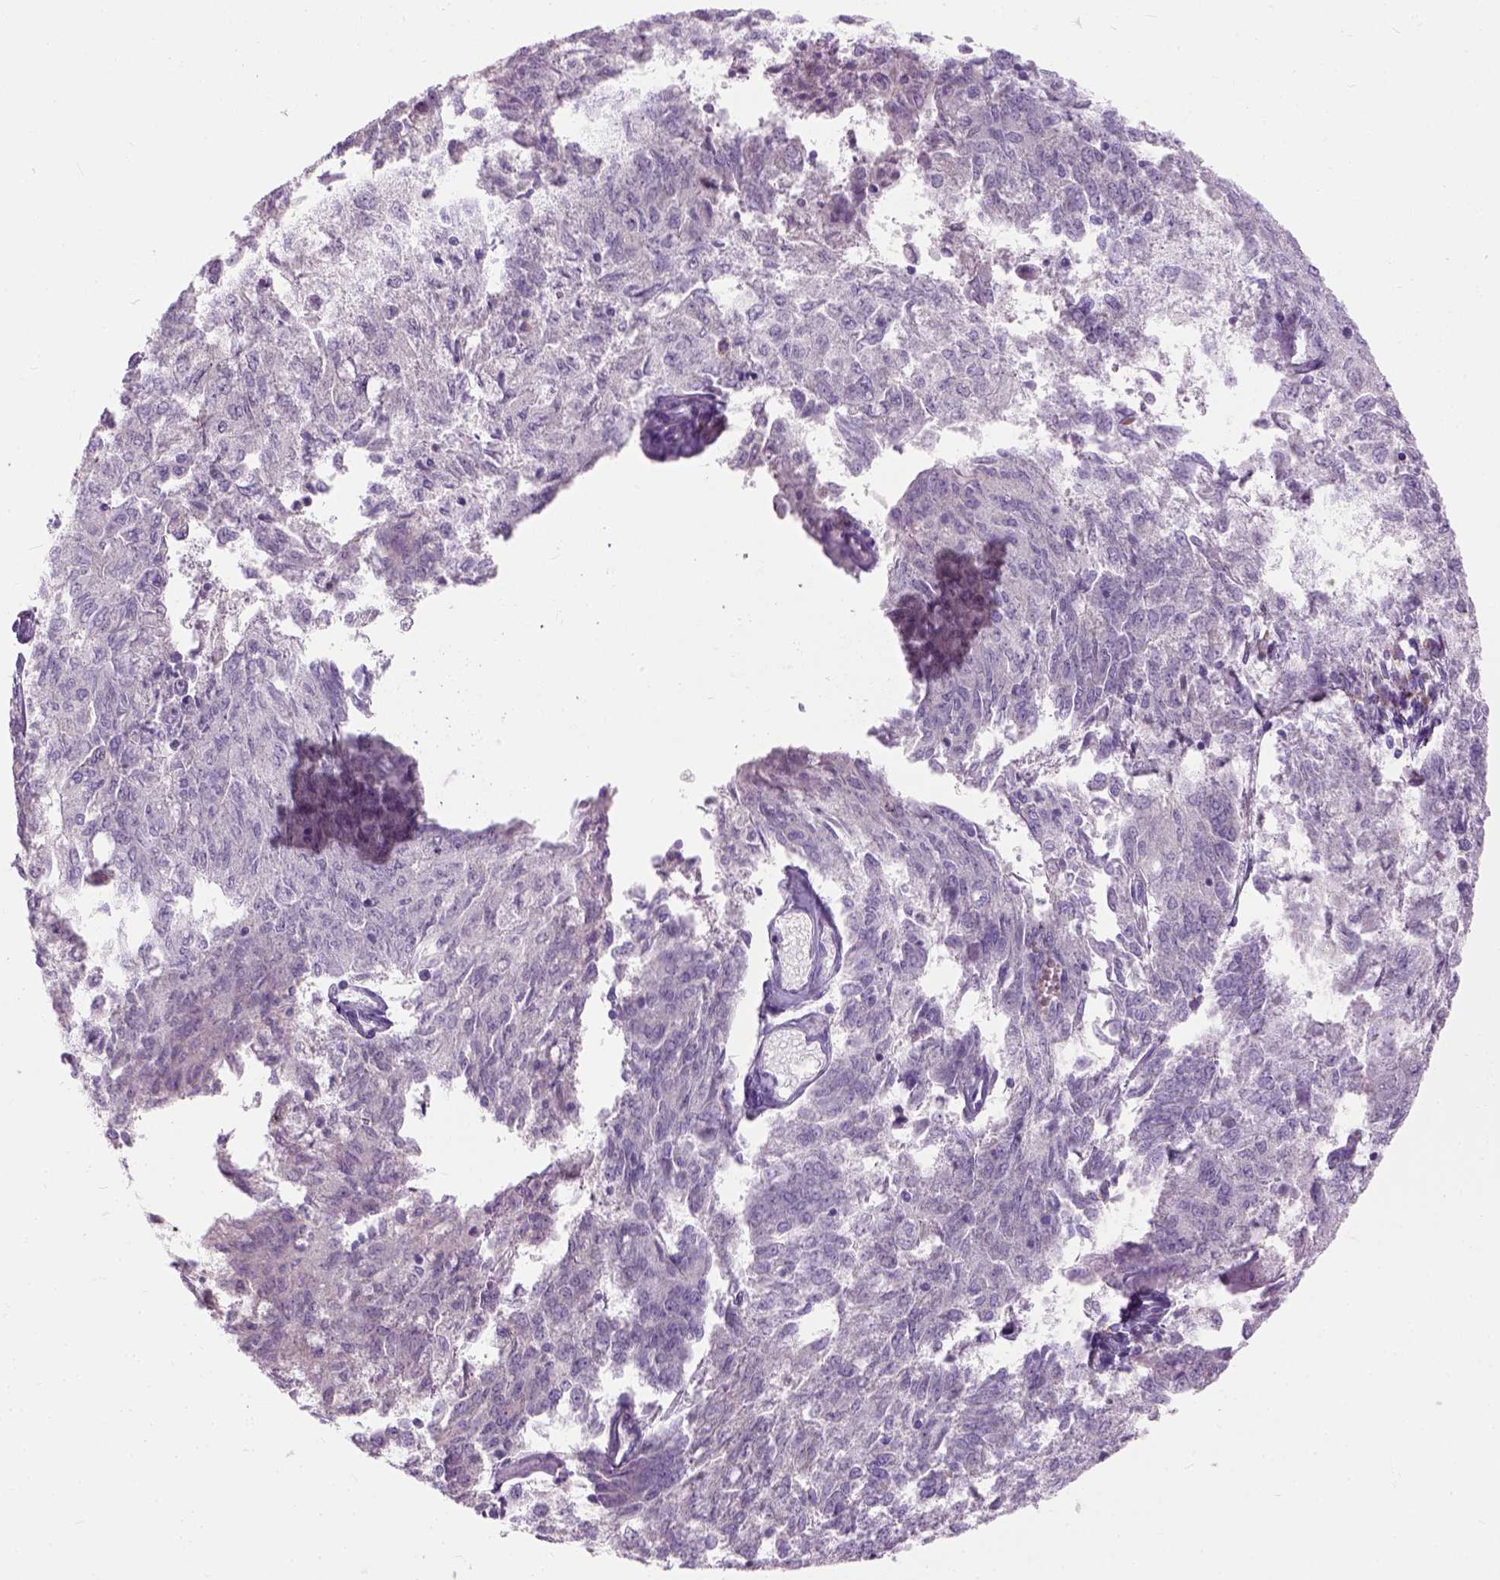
{"staining": {"intensity": "negative", "quantity": "none", "location": "none"}, "tissue": "endometrial cancer", "cell_type": "Tumor cells", "image_type": "cancer", "snomed": [{"axis": "morphology", "description": "Adenocarcinoma, NOS"}, {"axis": "topography", "description": "Endometrium"}], "caption": "This is an immunohistochemistry micrograph of endometrial adenocarcinoma. There is no positivity in tumor cells.", "gene": "TRIM72", "patient": {"sex": "female", "age": 82}}